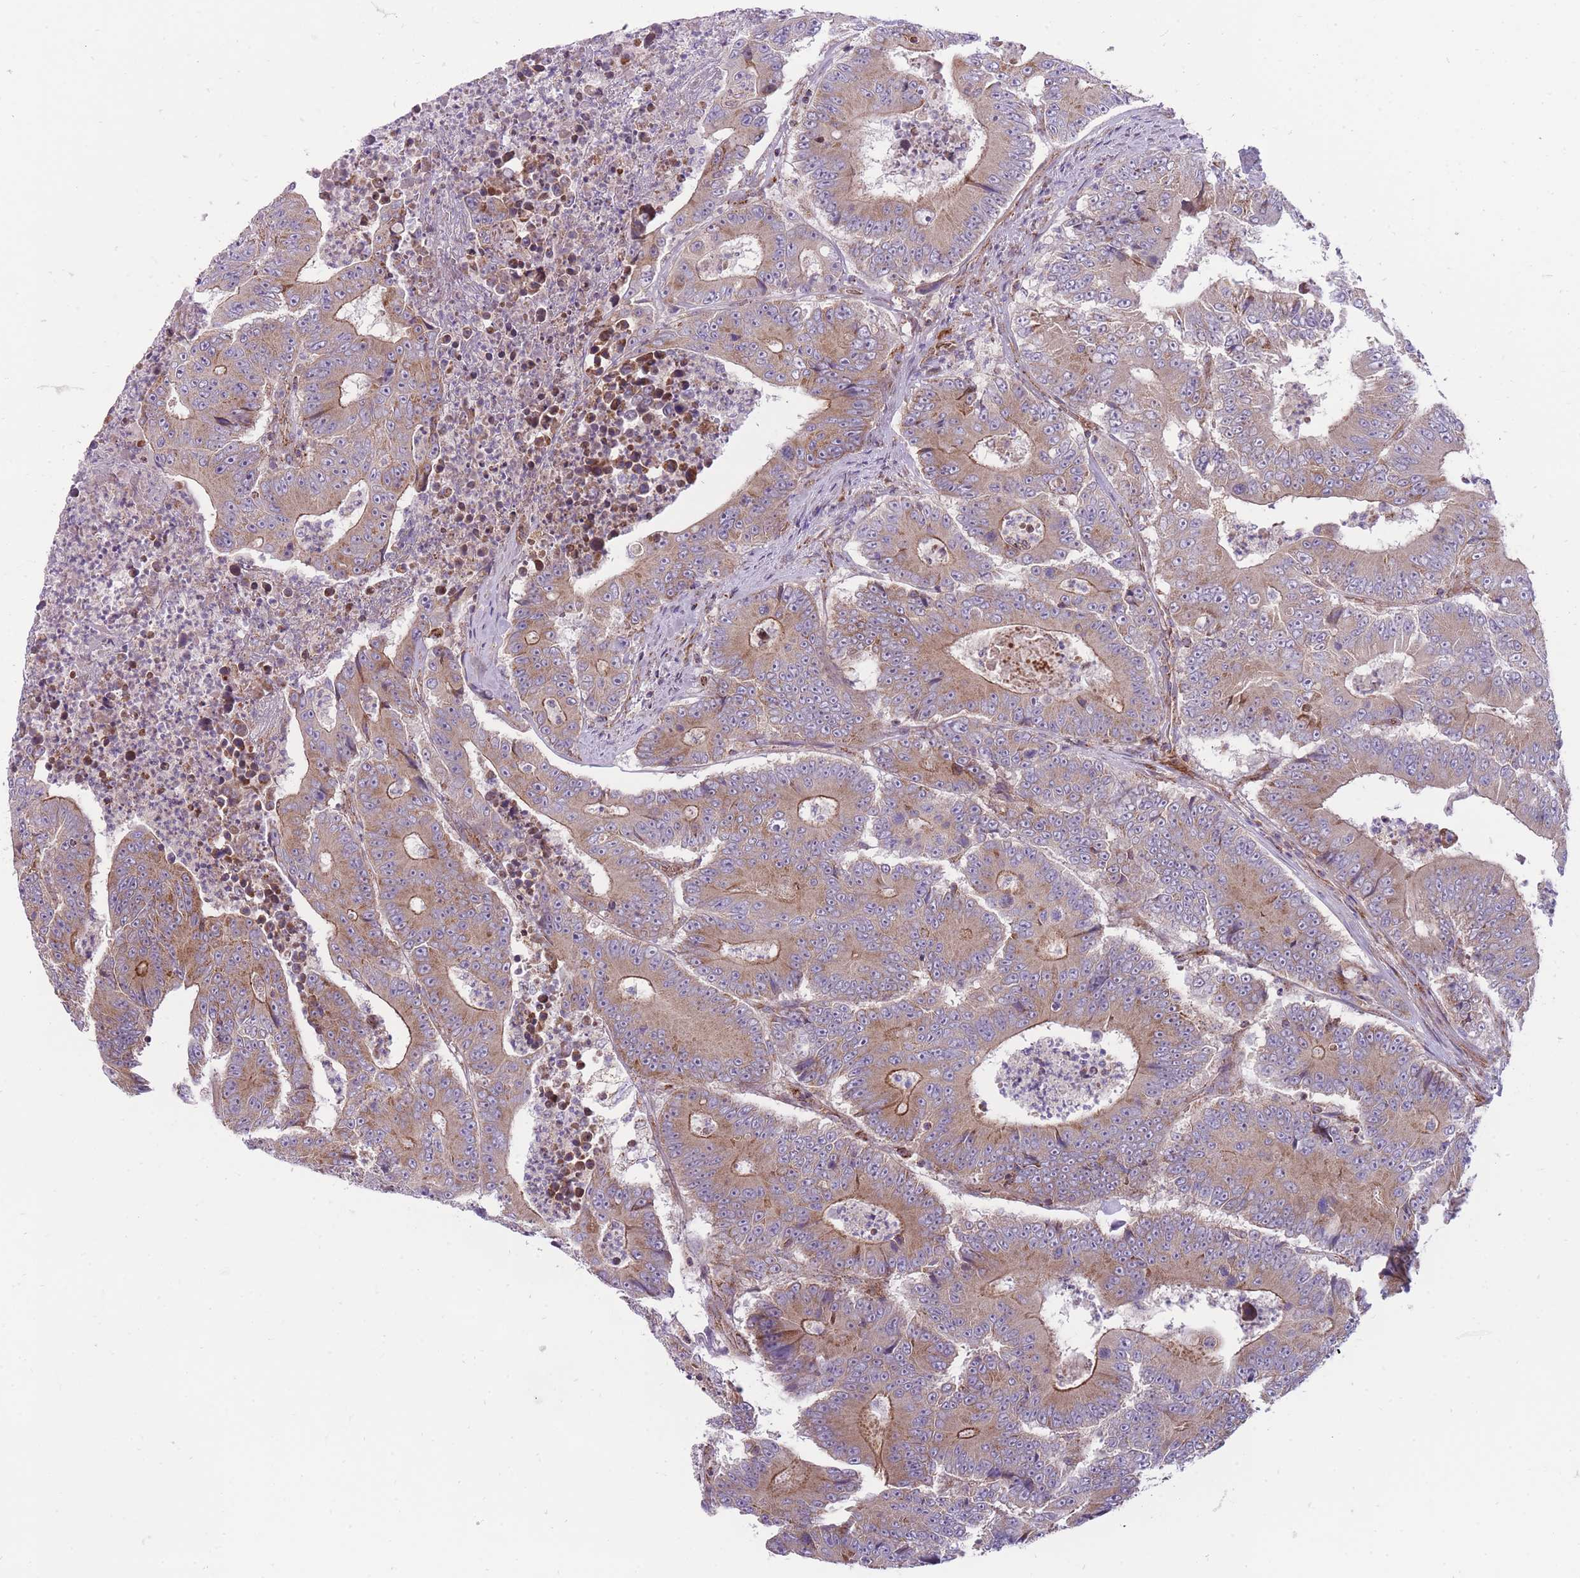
{"staining": {"intensity": "strong", "quantity": ">75%", "location": "cytoplasmic/membranous"}, "tissue": "colorectal cancer", "cell_type": "Tumor cells", "image_type": "cancer", "snomed": [{"axis": "morphology", "description": "Adenocarcinoma, NOS"}, {"axis": "topography", "description": "Colon"}], "caption": "Brown immunohistochemical staining in adenocarcinoma (colorectal) reveals strong cytoplasmic/membranous staining in about >75% of tumor cells. The staining was performed using DAB, with brown indicating positive protein expression. Nuclei are stained blue with hematoxylin.", "gene": "ANKRD10", "patient": {"sex": "male", "age": 83}}